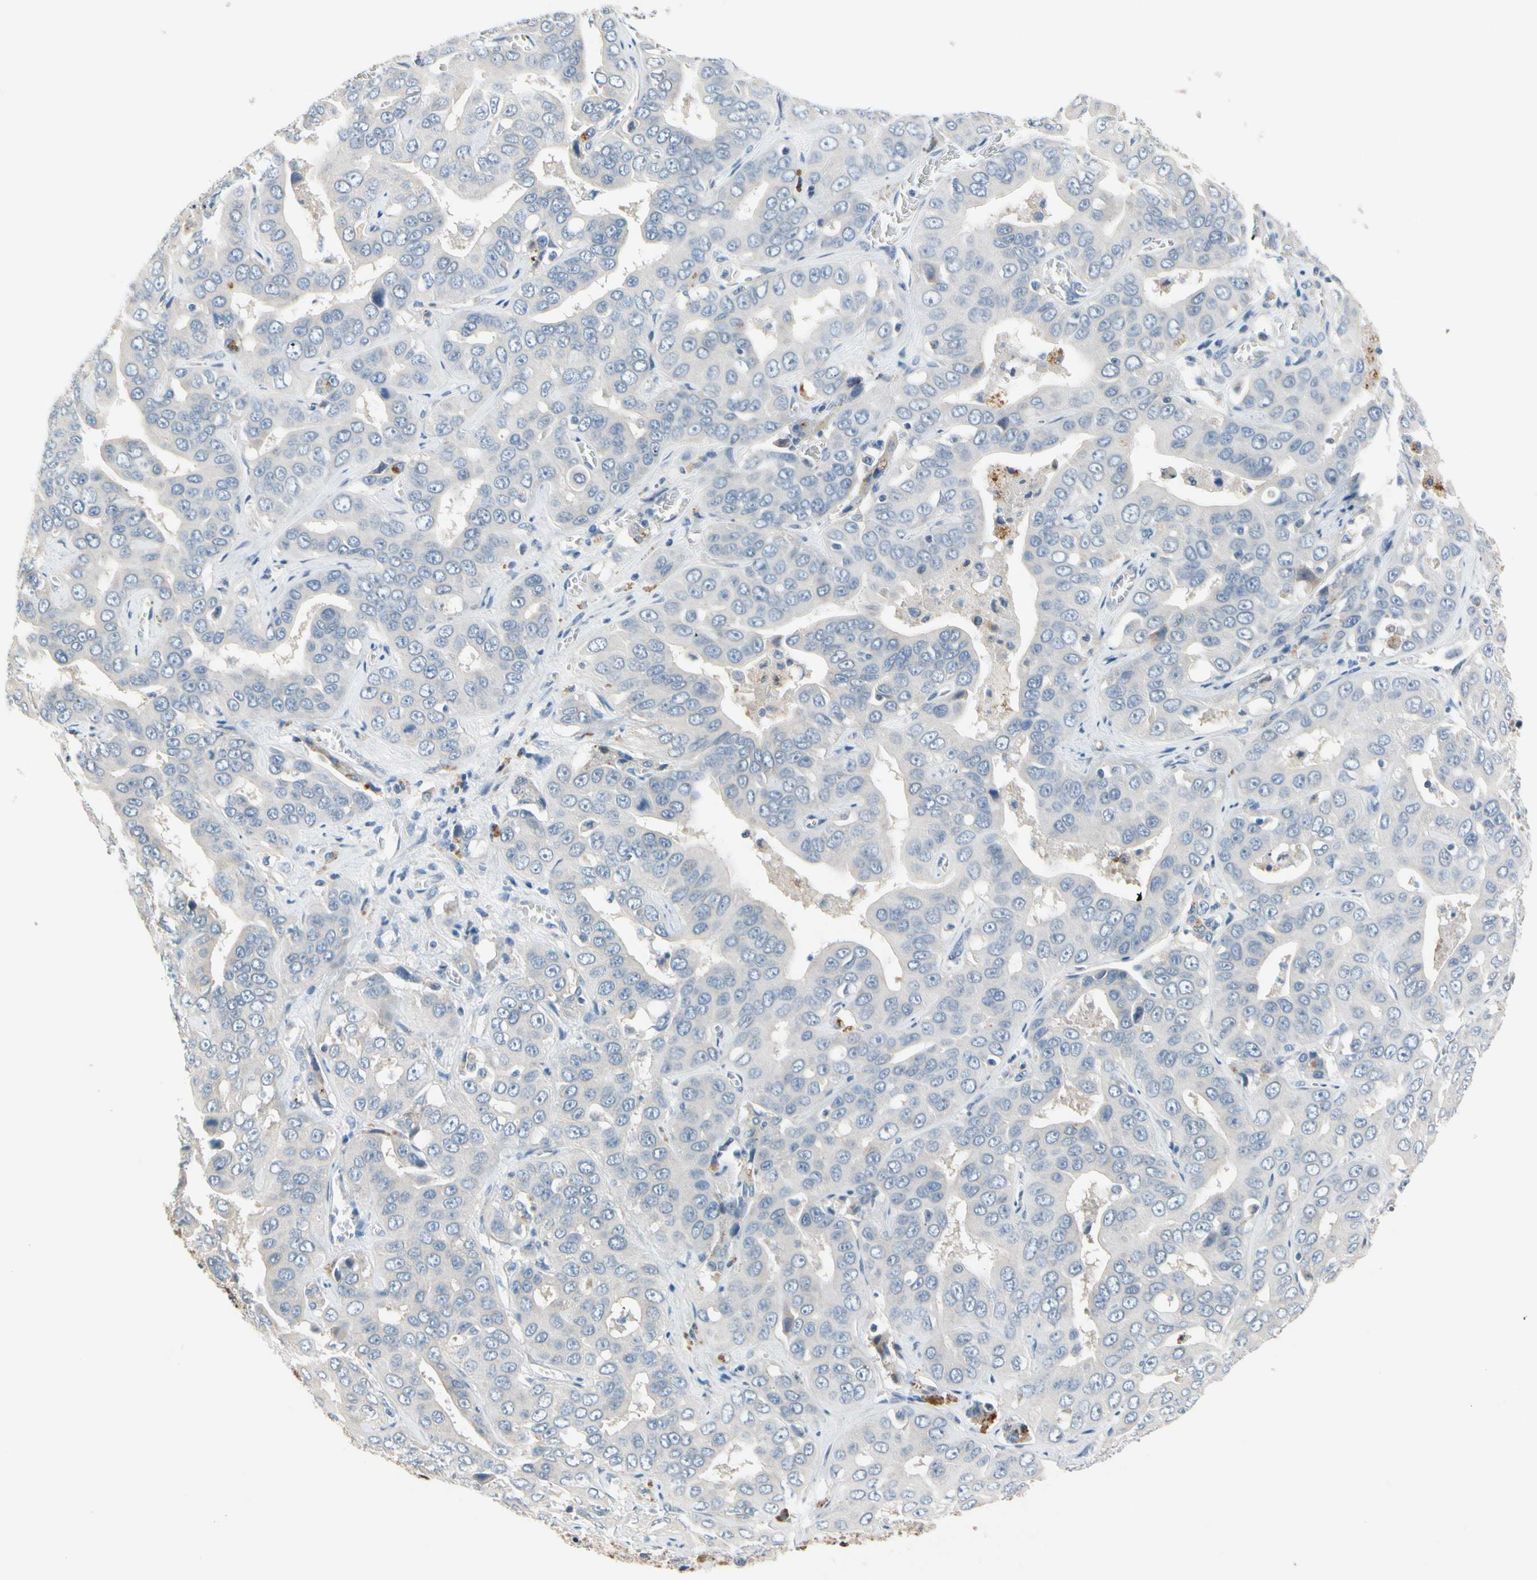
{"staining": {"intensity": "negative", "quantity": "none", "location": "none"}, "tissue": "liver cancer", "cell_type": "Tumor cells", "image_type": "cancer", "snomed": [{"axis": "morphology", "description": "Cholangiocarcinoma"}, {"axis": "topography", "description": "Liver"}], "caption": "There is no significant staining in tumor cells of liver cholangiocarcinoma.", "gene": "SLC27A6", "patient": {"sex": "female", "age": 52}}